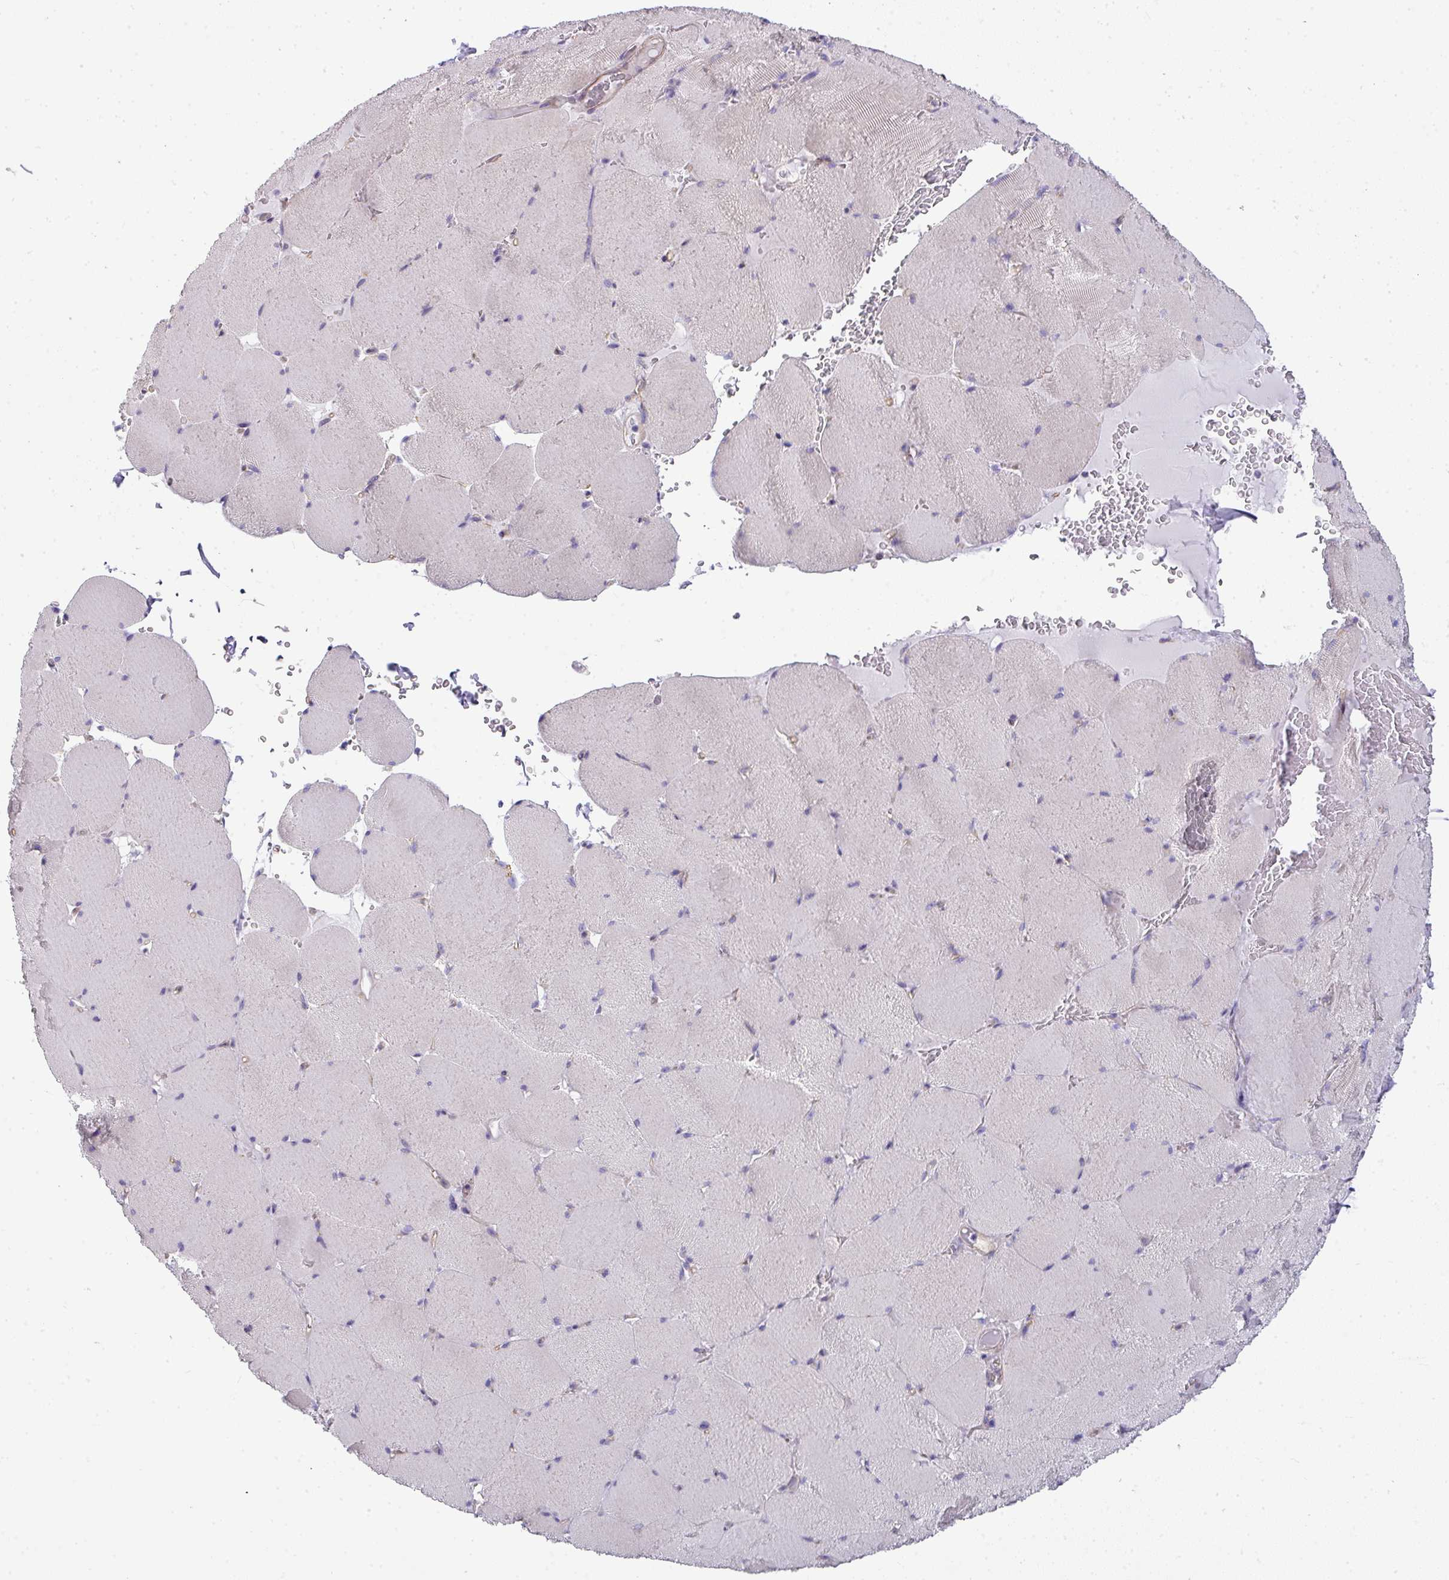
{"staining": {"intensity": "negative", "quantity": "none", "location": "none"}, "tissue": "skeletal muscle", "cell_type": "Myocytes", "image_type": "normal", "snomed": [{"axis": "morphology", "description": "Normal tissue, NOS"}, {"axis": "topography", "description": "Skeletal muscle"}, {"axis": "topography", "description": "Head-Neck"}], "caption": "Protein analysis of benign skeletal muscle shows no significant staining in myocytes.", "gene": "PALS2", "patient": {"sex": "male", "age": 66}}